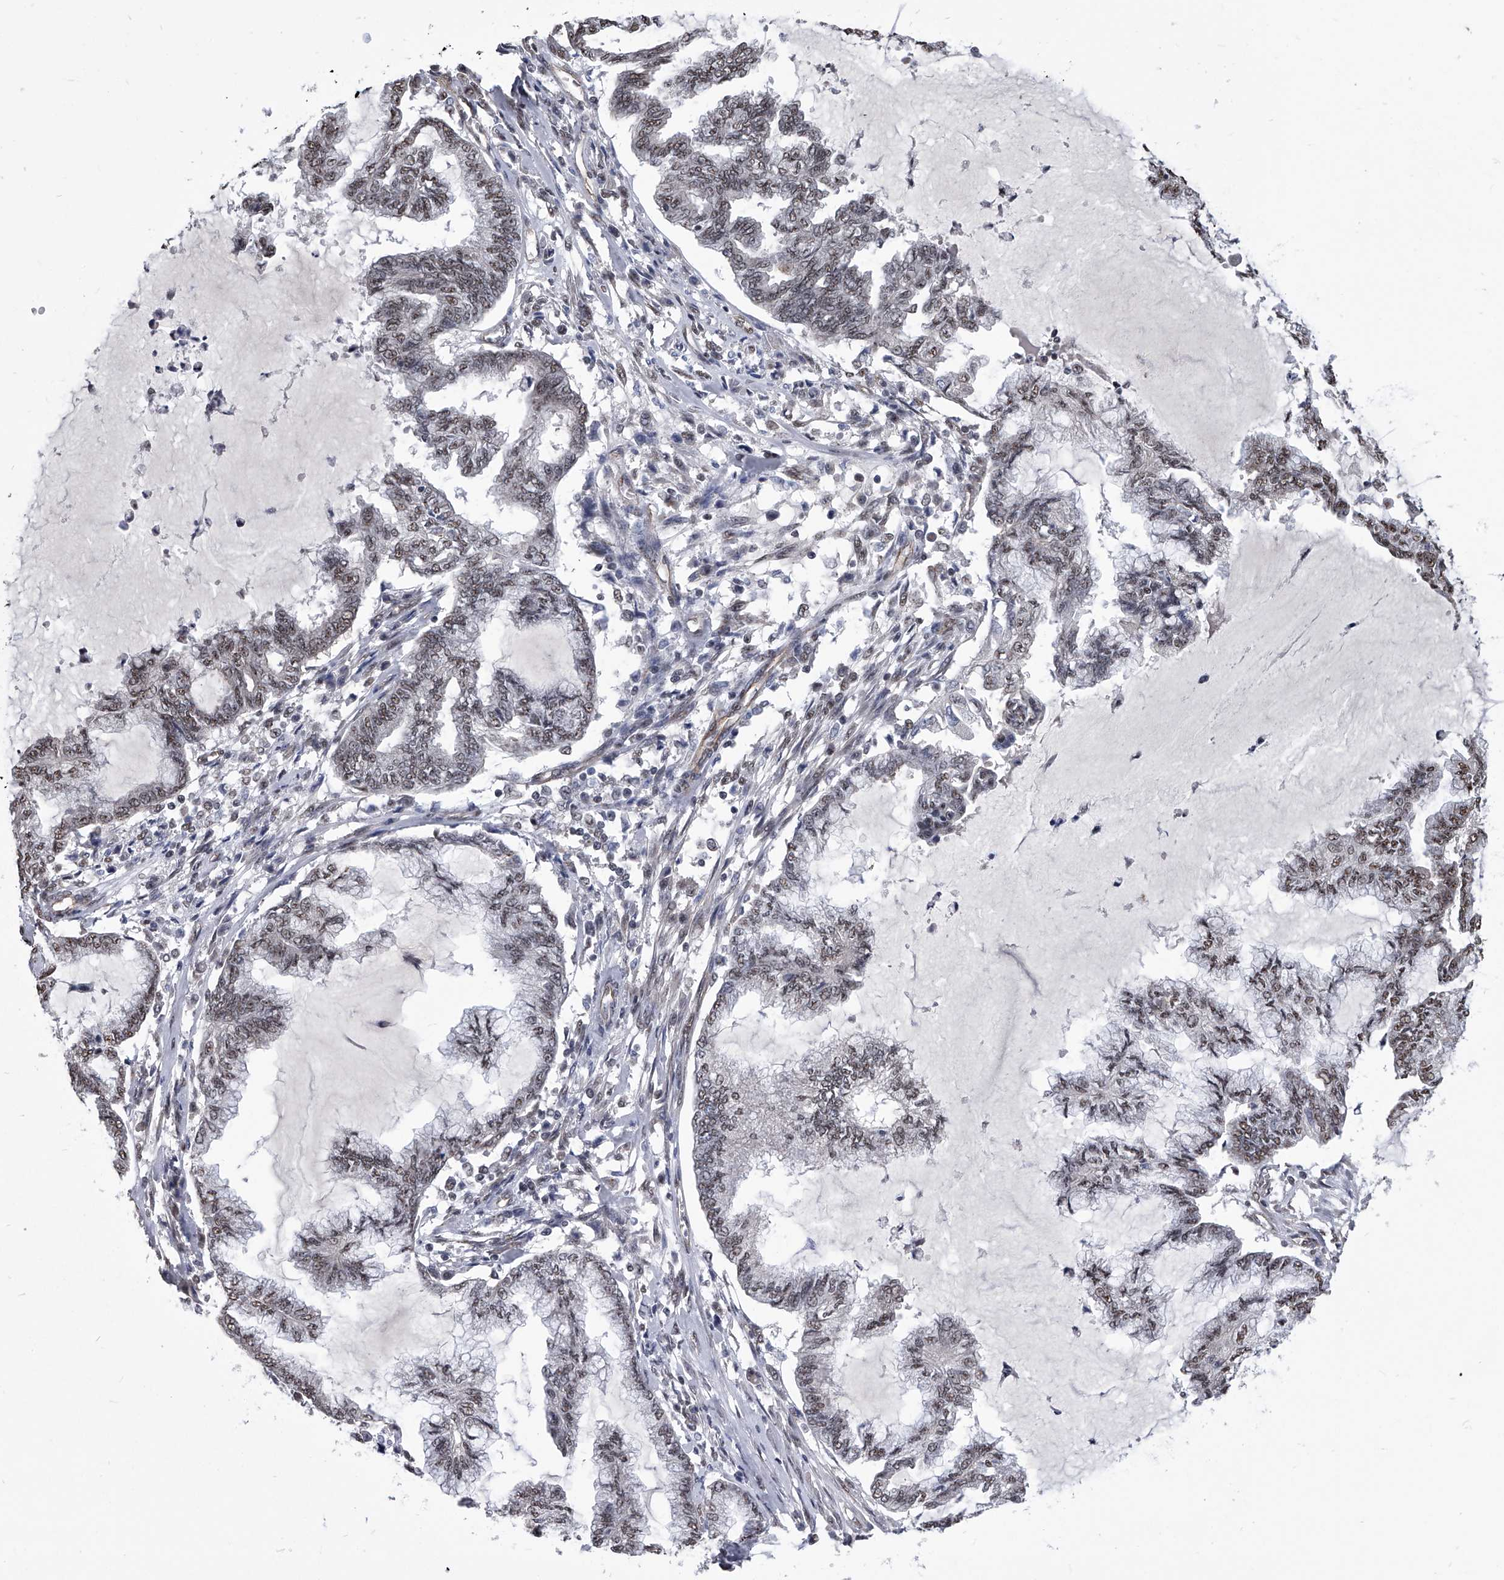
{"staining": {"intensity": "weak", "quantity": "<25%", "location": "nuclear"}, "tissue": "endometrial cancer", "cell_type": "Tumor cells", "image_type": "cancer", "snomed": [{"axis": "morphology", "description": "Adenocarcinoma, NOS"}, {"axis": "topography", "description": "Endometrium"}], "caption": "A high-resolution micrograph shows IHC staining of endometrial adenocarcinoma, which demonstrates no significant positivity in tumor cells. (DAB immunohistochemistry (IHC) visualized using brightfield microscopy, high magnification).", "gene": "ZNF76", "patient": {"sex": "female", "age": 86}}